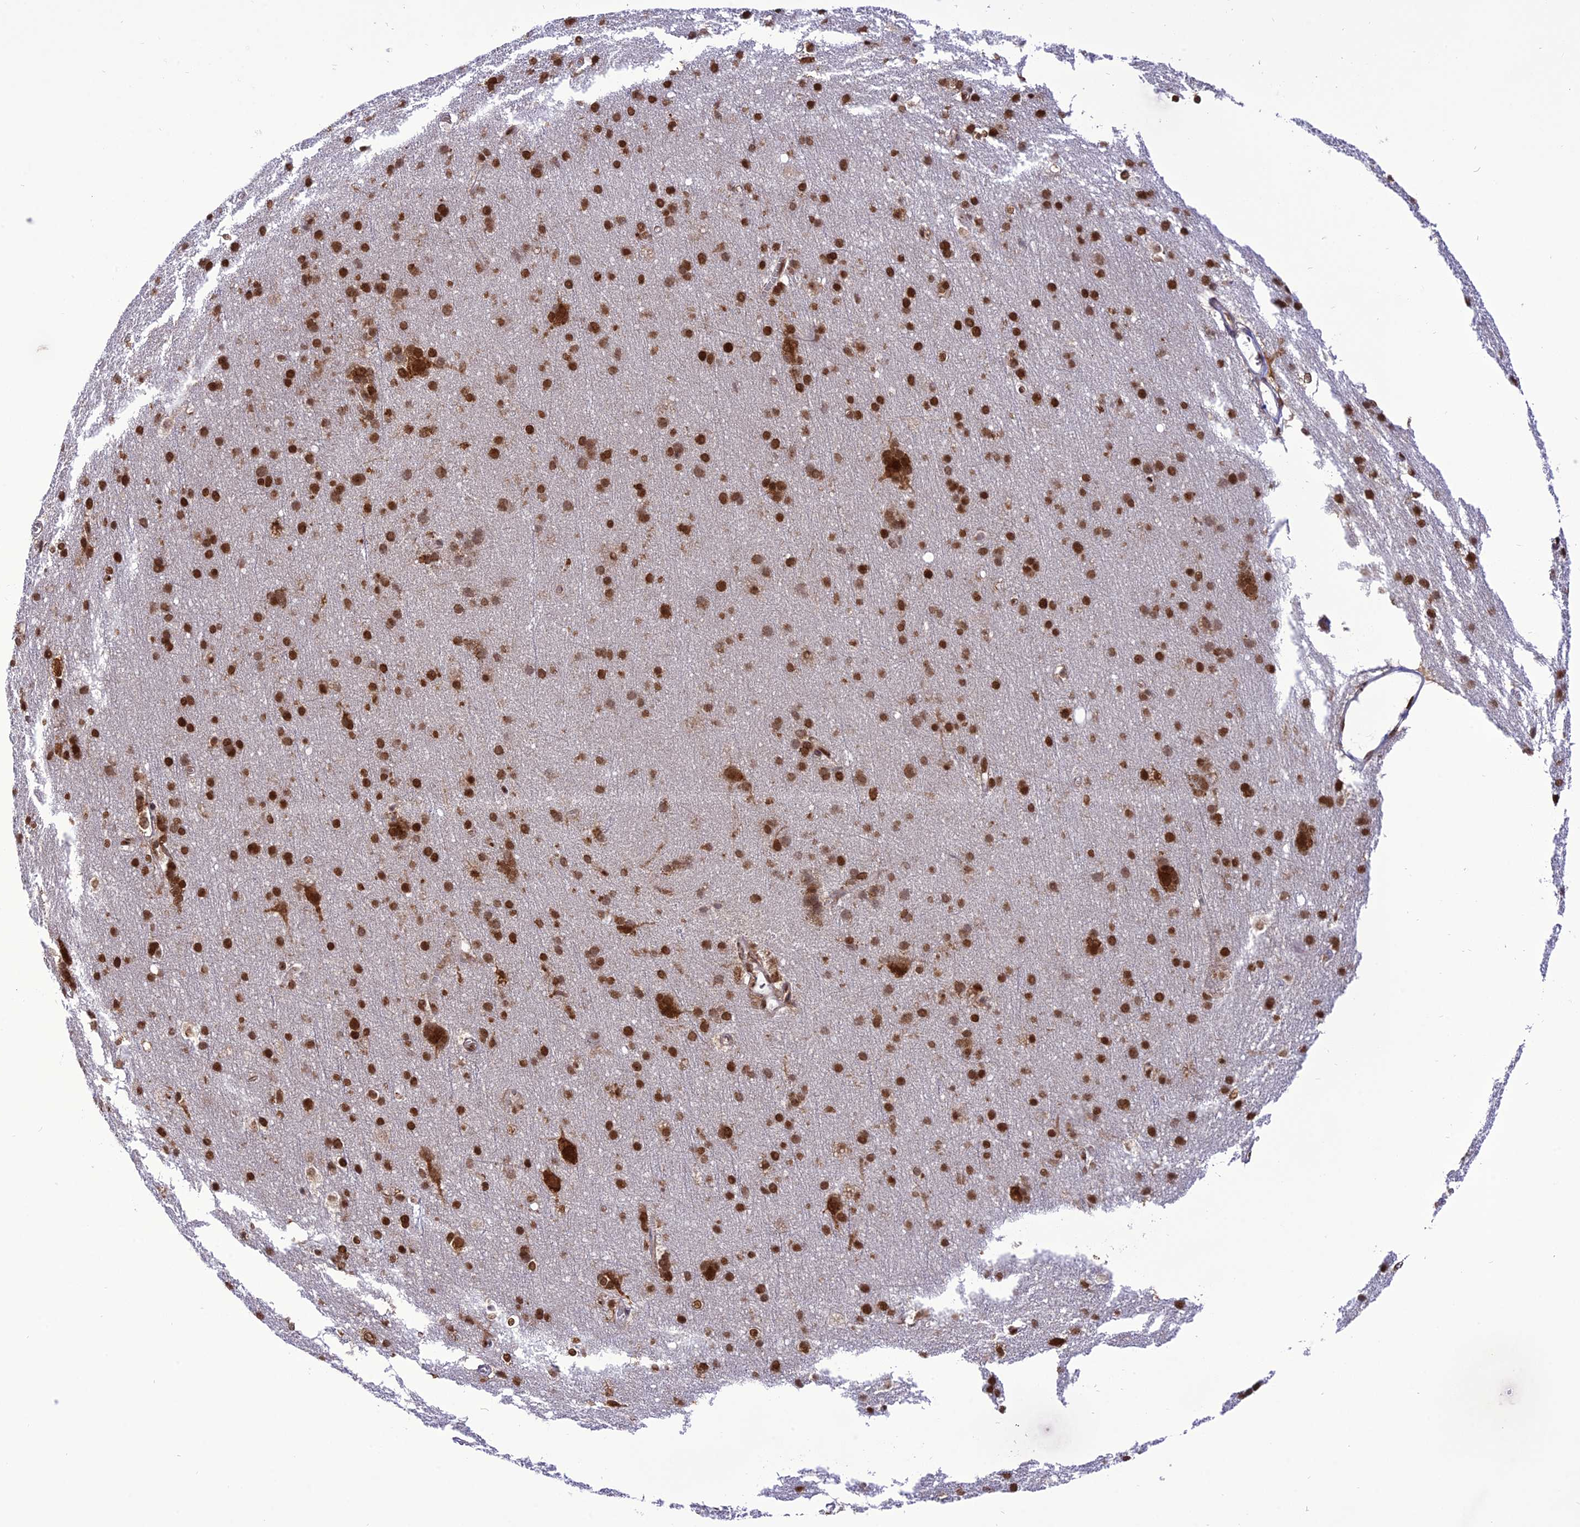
{"staining": {"intensity": "moderate", "quantity": ">75%", "location": "nuclear"}, "tissue": "cerebral cortex", "cell_type": "Endothelial cells", "image_type": "normal", "snomed": [{"axis": "morphology", "description": "Normal tissue, NOS"}, {"axis": "topography", "description": "Cerebral cortex"}], "caption": "The histopathology image exhibits a brown stain indicating the presence of a protein in the nuclear of endothelial cells in cerebral cortex. Using DAB (brown) and hematoxylin (blue) stains, captured at high magnification using brightfield microscopy.", "gene": "DDX1", "patient": {"sex": "male", "age": 54}}